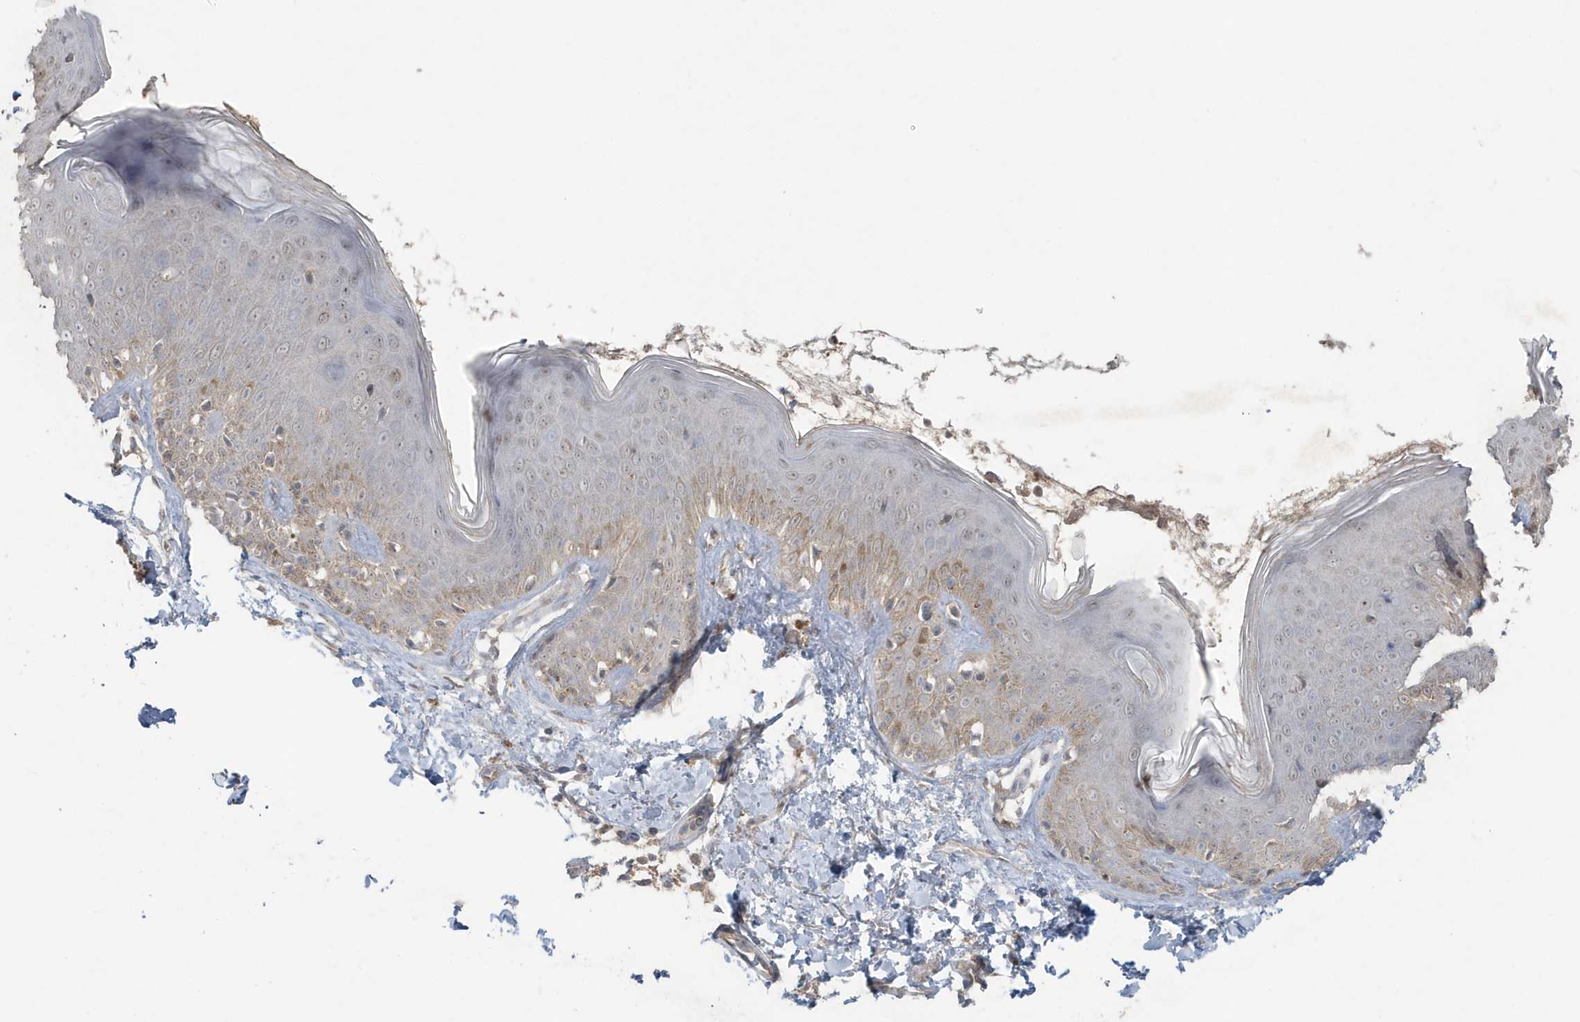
{"staining": {"intensity": "weak", "quantity": ">75%", "location": "cytoplasmic/membranous"}, "tissue": "skin", "cell_type": "Fibroblasts", "image_type": "normal", "snomed": [{"axis": "morphology", "description": "Normal tissue, NOS"}, {"axis": "topography", "description": "Skin"}], "caption": "The immunohistochemical stain highlights weak cytoplasmic/membranous expression in fibroblasts of benign skin.", "gene": "C1RL", "patient": {"sex": "male", "age": 37}}